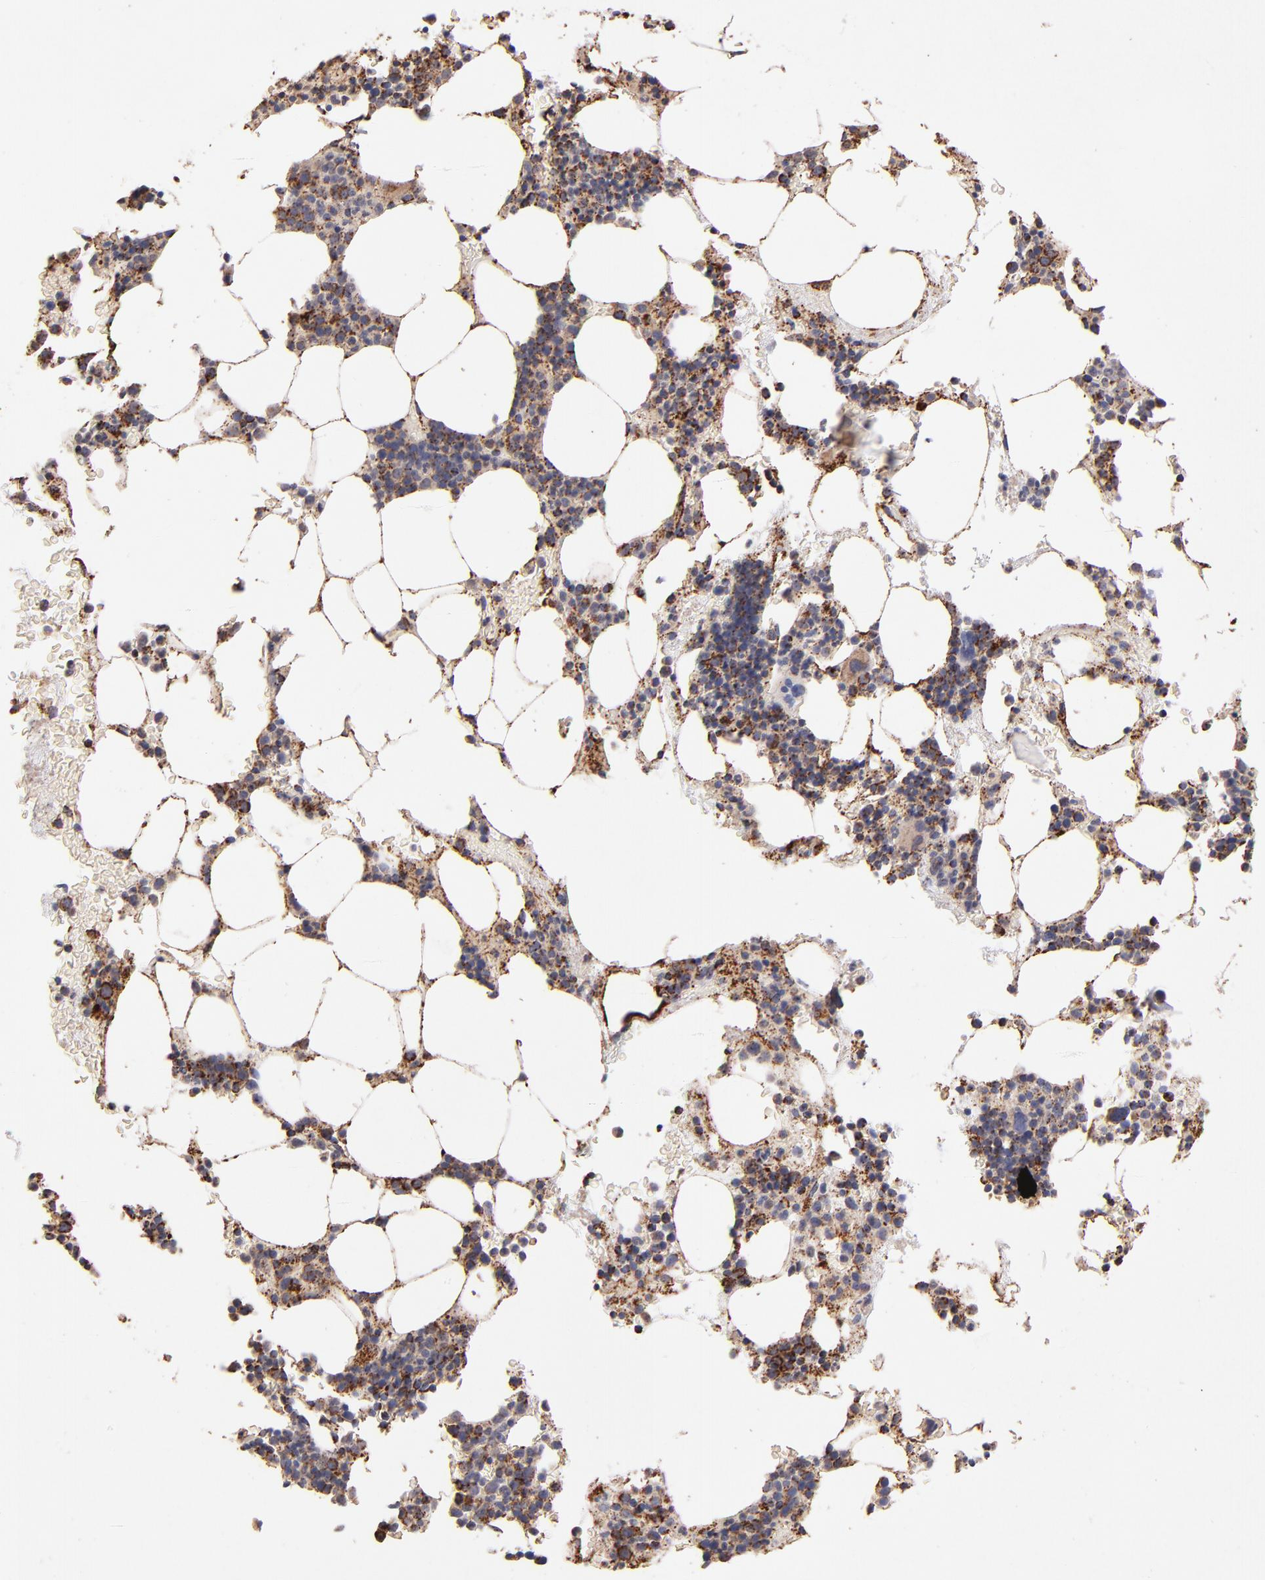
{"staining": {"intensity": "moderate", "quantity": "25%-75%", "location": "cytoplasmic/membranous"}, "tissue": "bone marrow", "cell_type": "Hematopoietic cells", "image_type": "normal", "snomed": [{"axis": "morphology", "description": "Normal tissue, NOS"}, {"axis": "topography", "description": "Bone marrow"}], "caption": "Protein analysis of unremarkable bone marrow demonstrates moderate cytoplasmic/membranous staining in about 25%-75% of hematopoietic cells.", "gene": "DLST", "patient": {"sex": "male", "age": 78}}